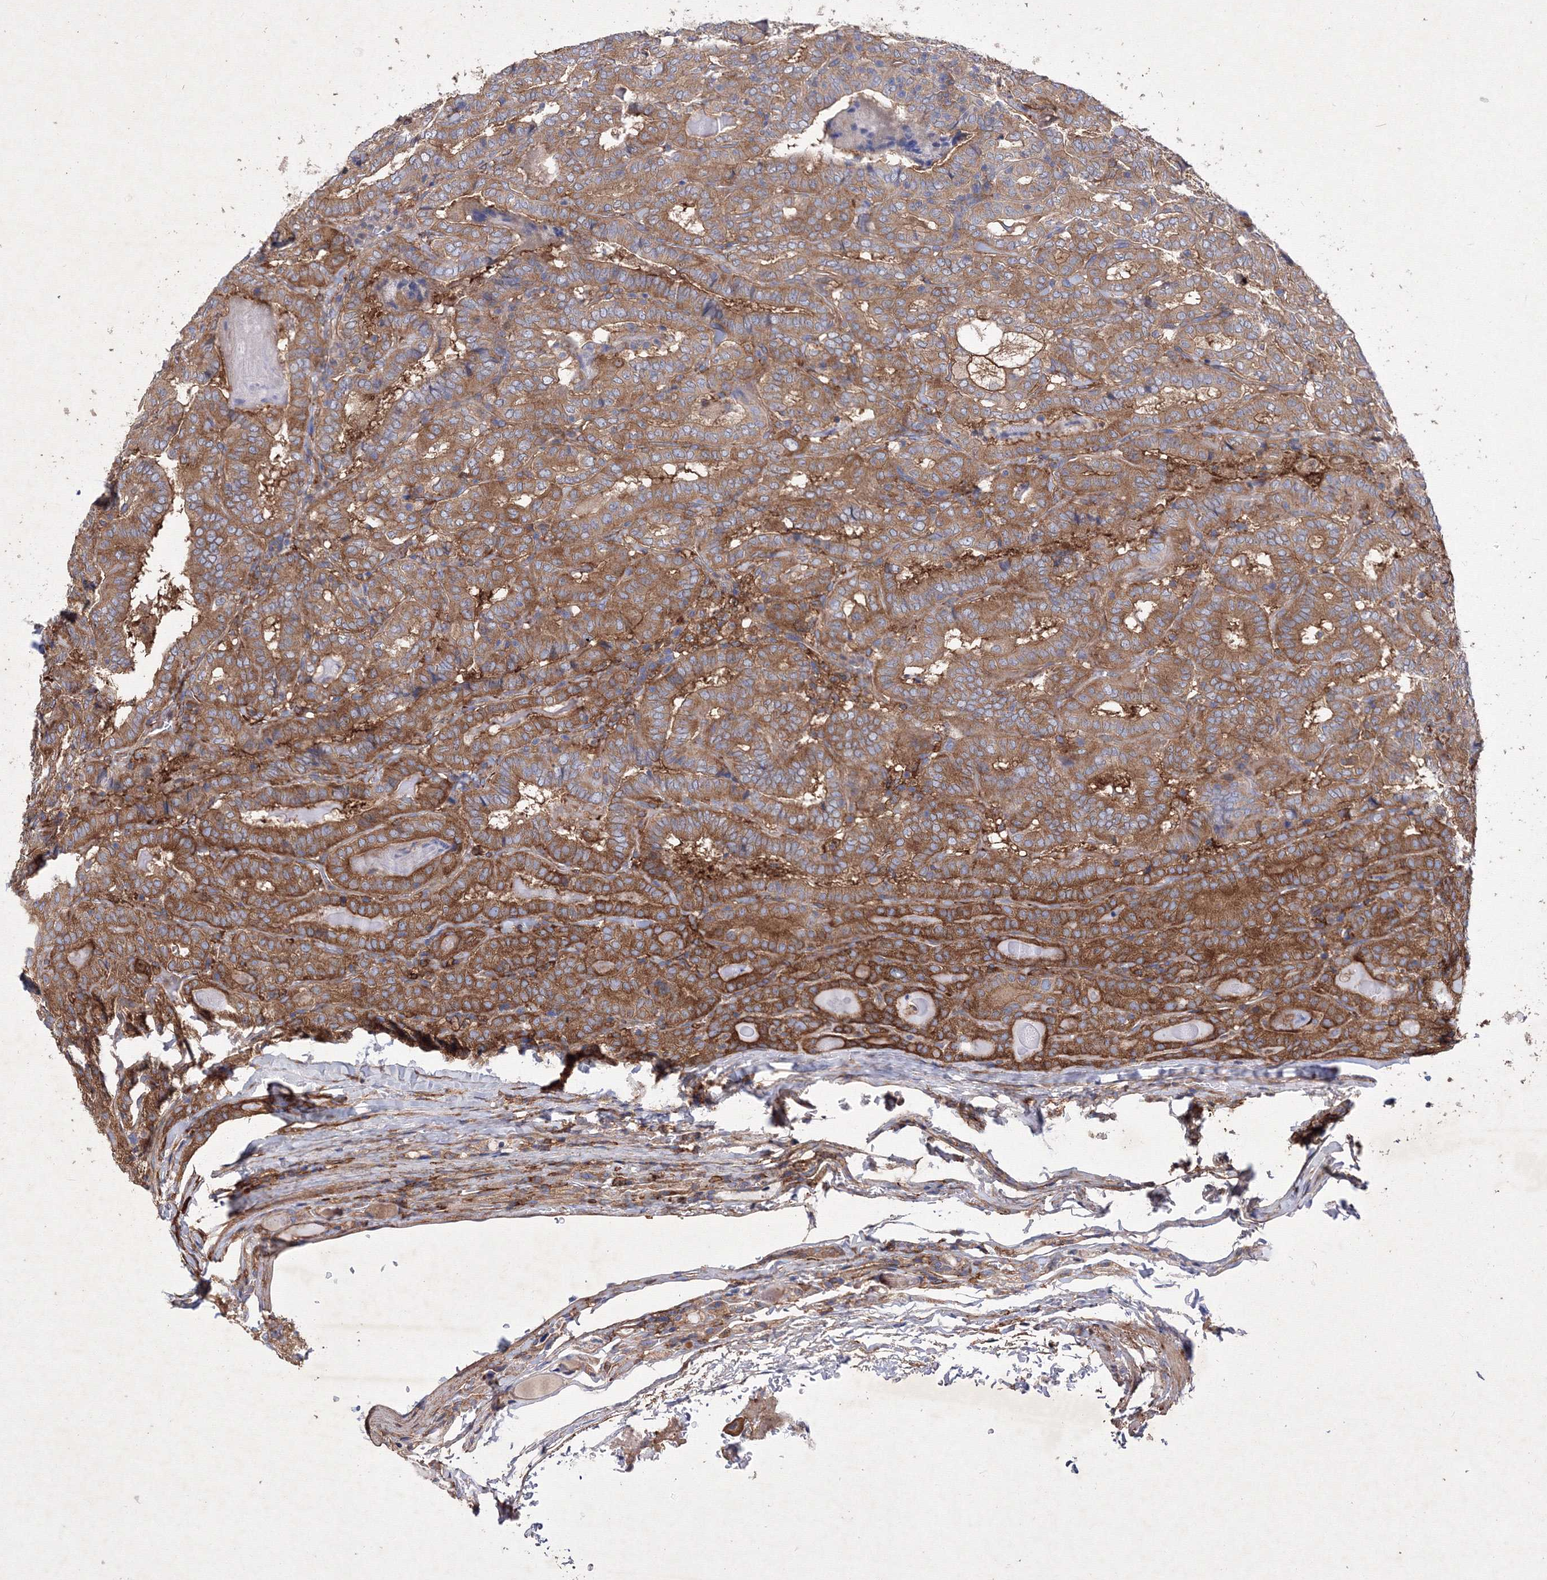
{"staining": {"intensity": "moderate", "quantity": ">75%", "location": "cytoplasmic/membranous"}, "tissue": "thyroid cancer", "cell_type": "Tumor cells", "image_type": "cancer", "snomed": [{"axis": "morphology", "description": "Papillary adenocarcinoma, NOS"}, {"axis": "topography", "description": "Thyroid gland"}], "caption": "Immunohistochemical staining of thyroid cancer displays medium levels of moderate cytoplasmic/membranous protein expression in about >75% of tumor cells.", "gene": "SNX18", "patient": {"sex": "female", "age": 72}}